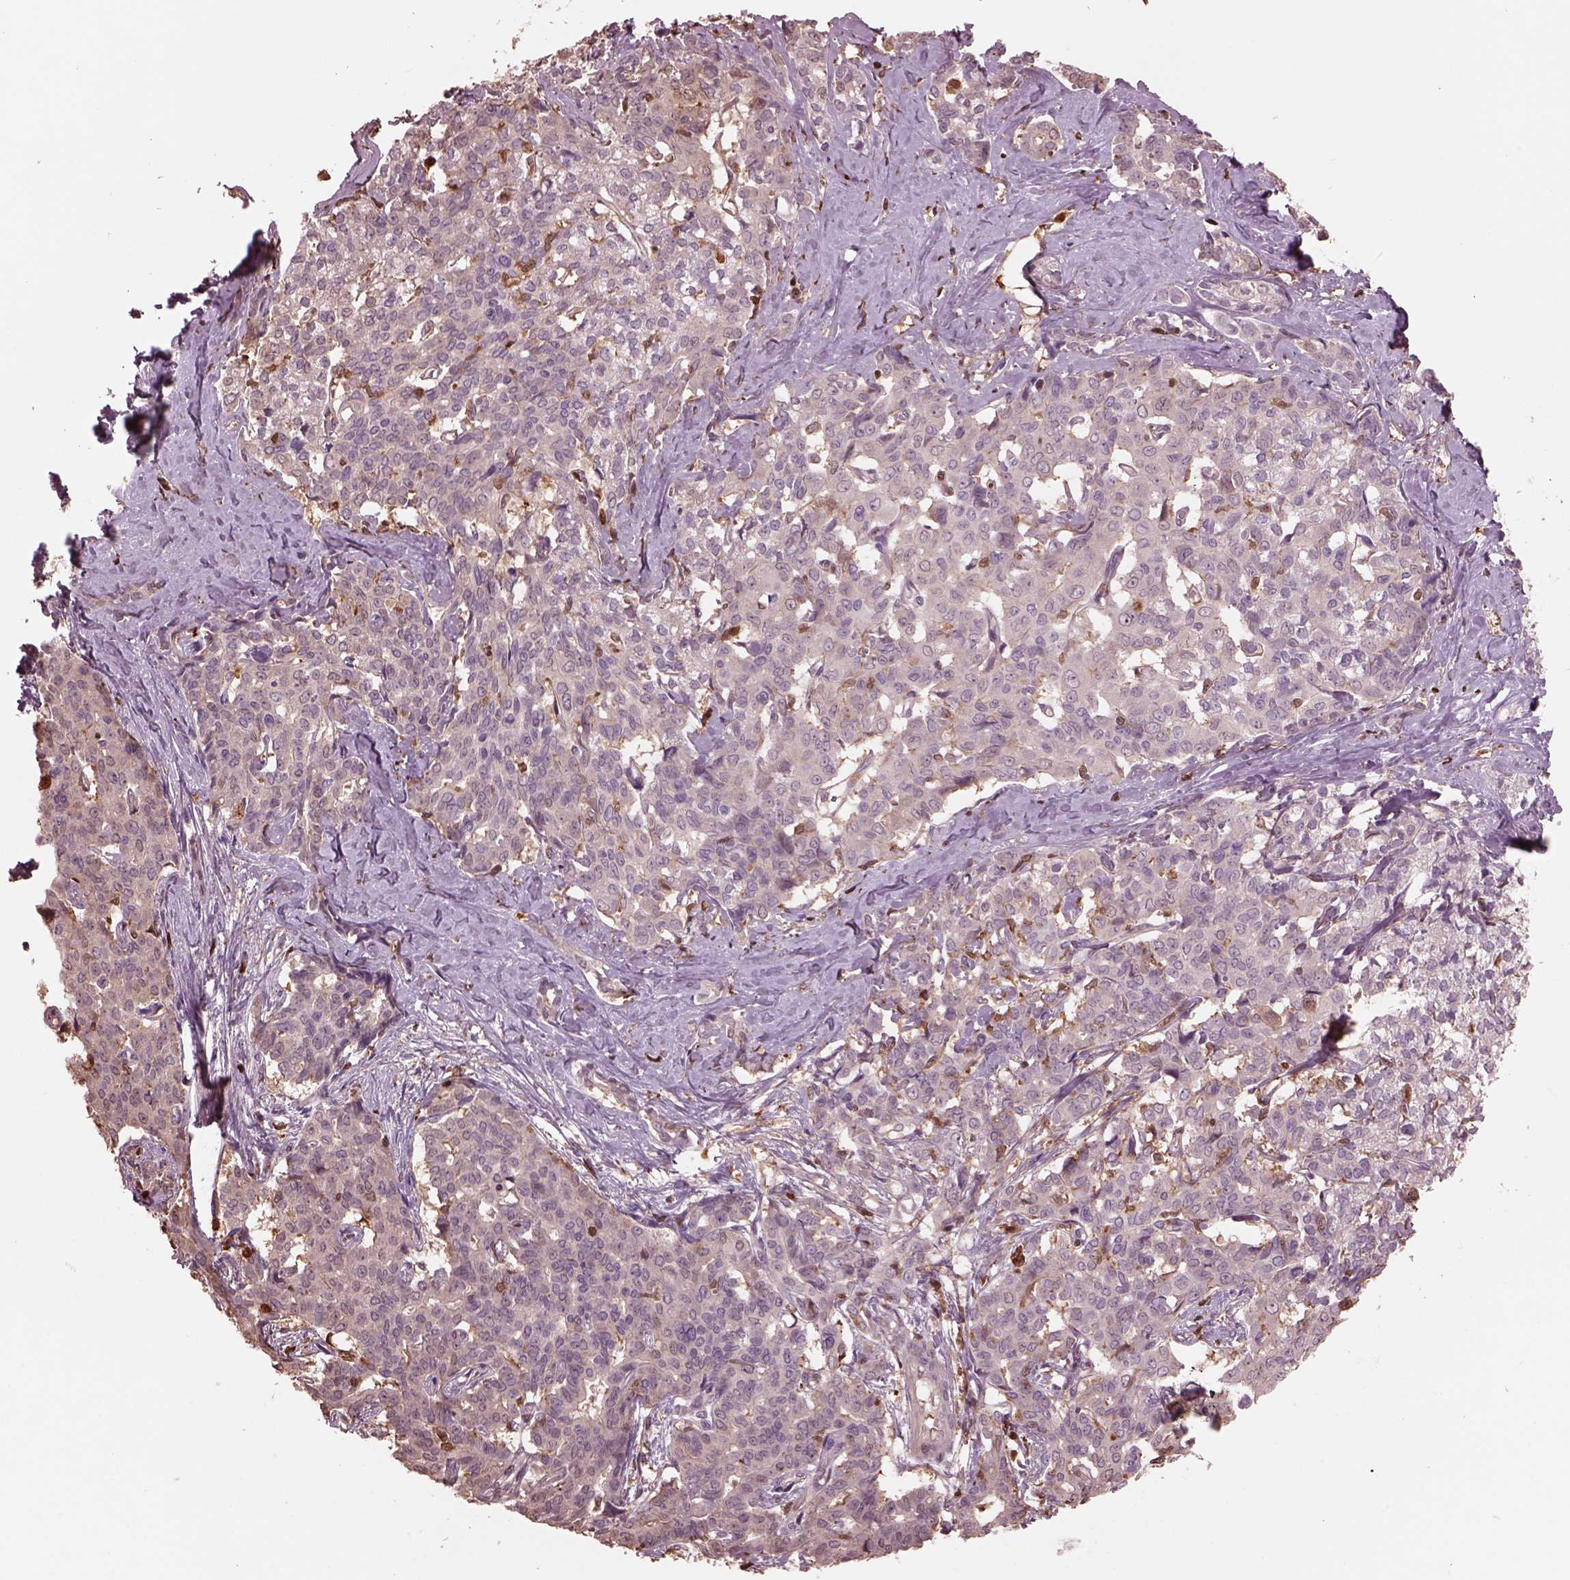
{"staining": {"intensity": "weak", "quantity": ">75%", "location": "cytoplasmic/membranous"}, "tissue": "liver cancer", "cell_type": "Tumor cells", "image_type": "cancer", "snomed": [{"axis": "morphology", "description": "Cholangiocarcinoma"}, {"axis": "topography", "description": "Liver"}], "caption": "Liver cholangiocarcinoma stained with a brown dye demonstrates weak cytoplasmic/membranous positive expression in approximately >75% of tumor cells.", "gene": "IL31RA", "patient": {"sex": "female", "age": 47}}